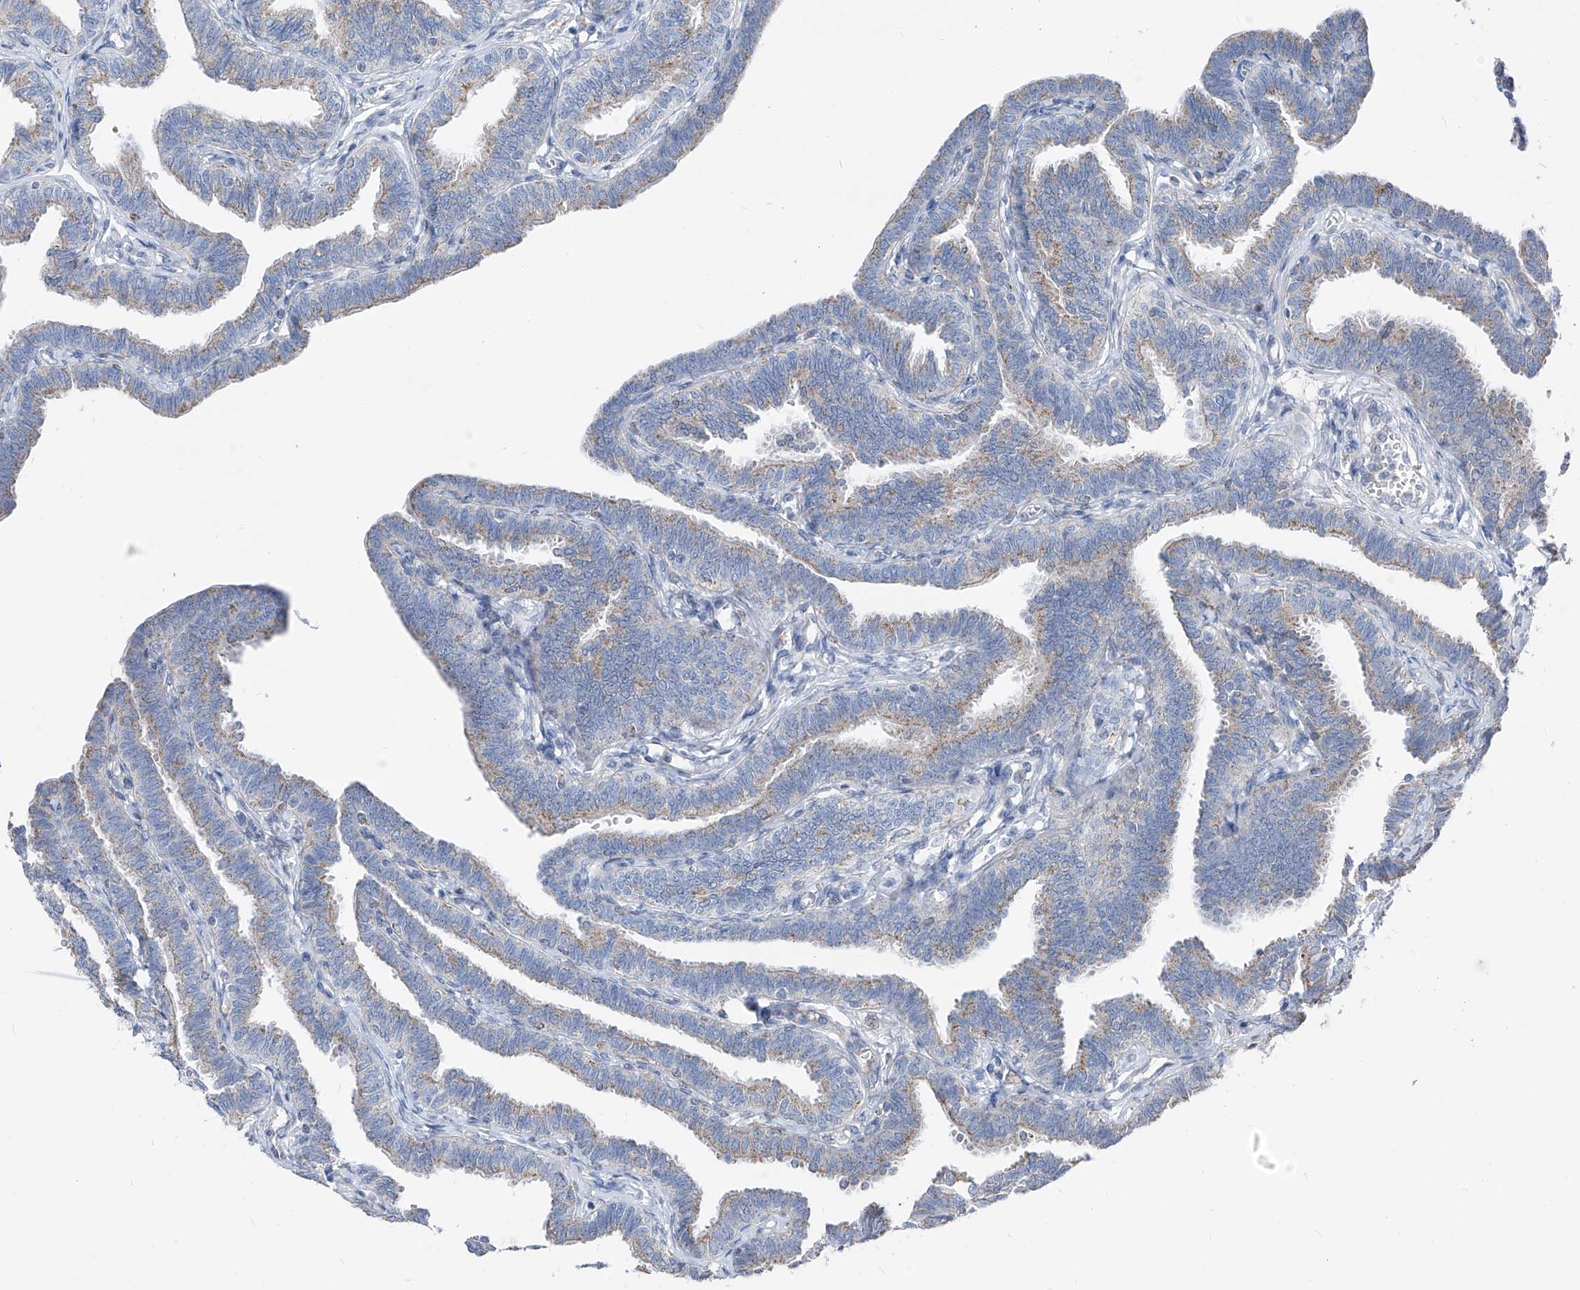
{"staining": {"intensity": "weak", "quantity": "<25%", "location": "cytoplasmic/membranous"}, "tissue": "fallopian tube", "cell_type": "Glandular cells", "image_type": "normal", "snomed": [{"axis": "morphology", "description": "Normal tissue, NOS"}, {"axis": "topography", "description": "Fallopian tube"}, {"axis": "topography", "description": "Ovary"}], "caption": "An image of fallopian tube stained for a protein reveals no brown staining in glandular cells. The staining was performed using DAB (3,3'-diaminobenzidine) to visualize the protein expression in brown, while the nuclei were stained in blue with hematoxylin (Magnification: 20x).", "gene": "AGPS", "patient": {"sex": "female", "age": 23}}